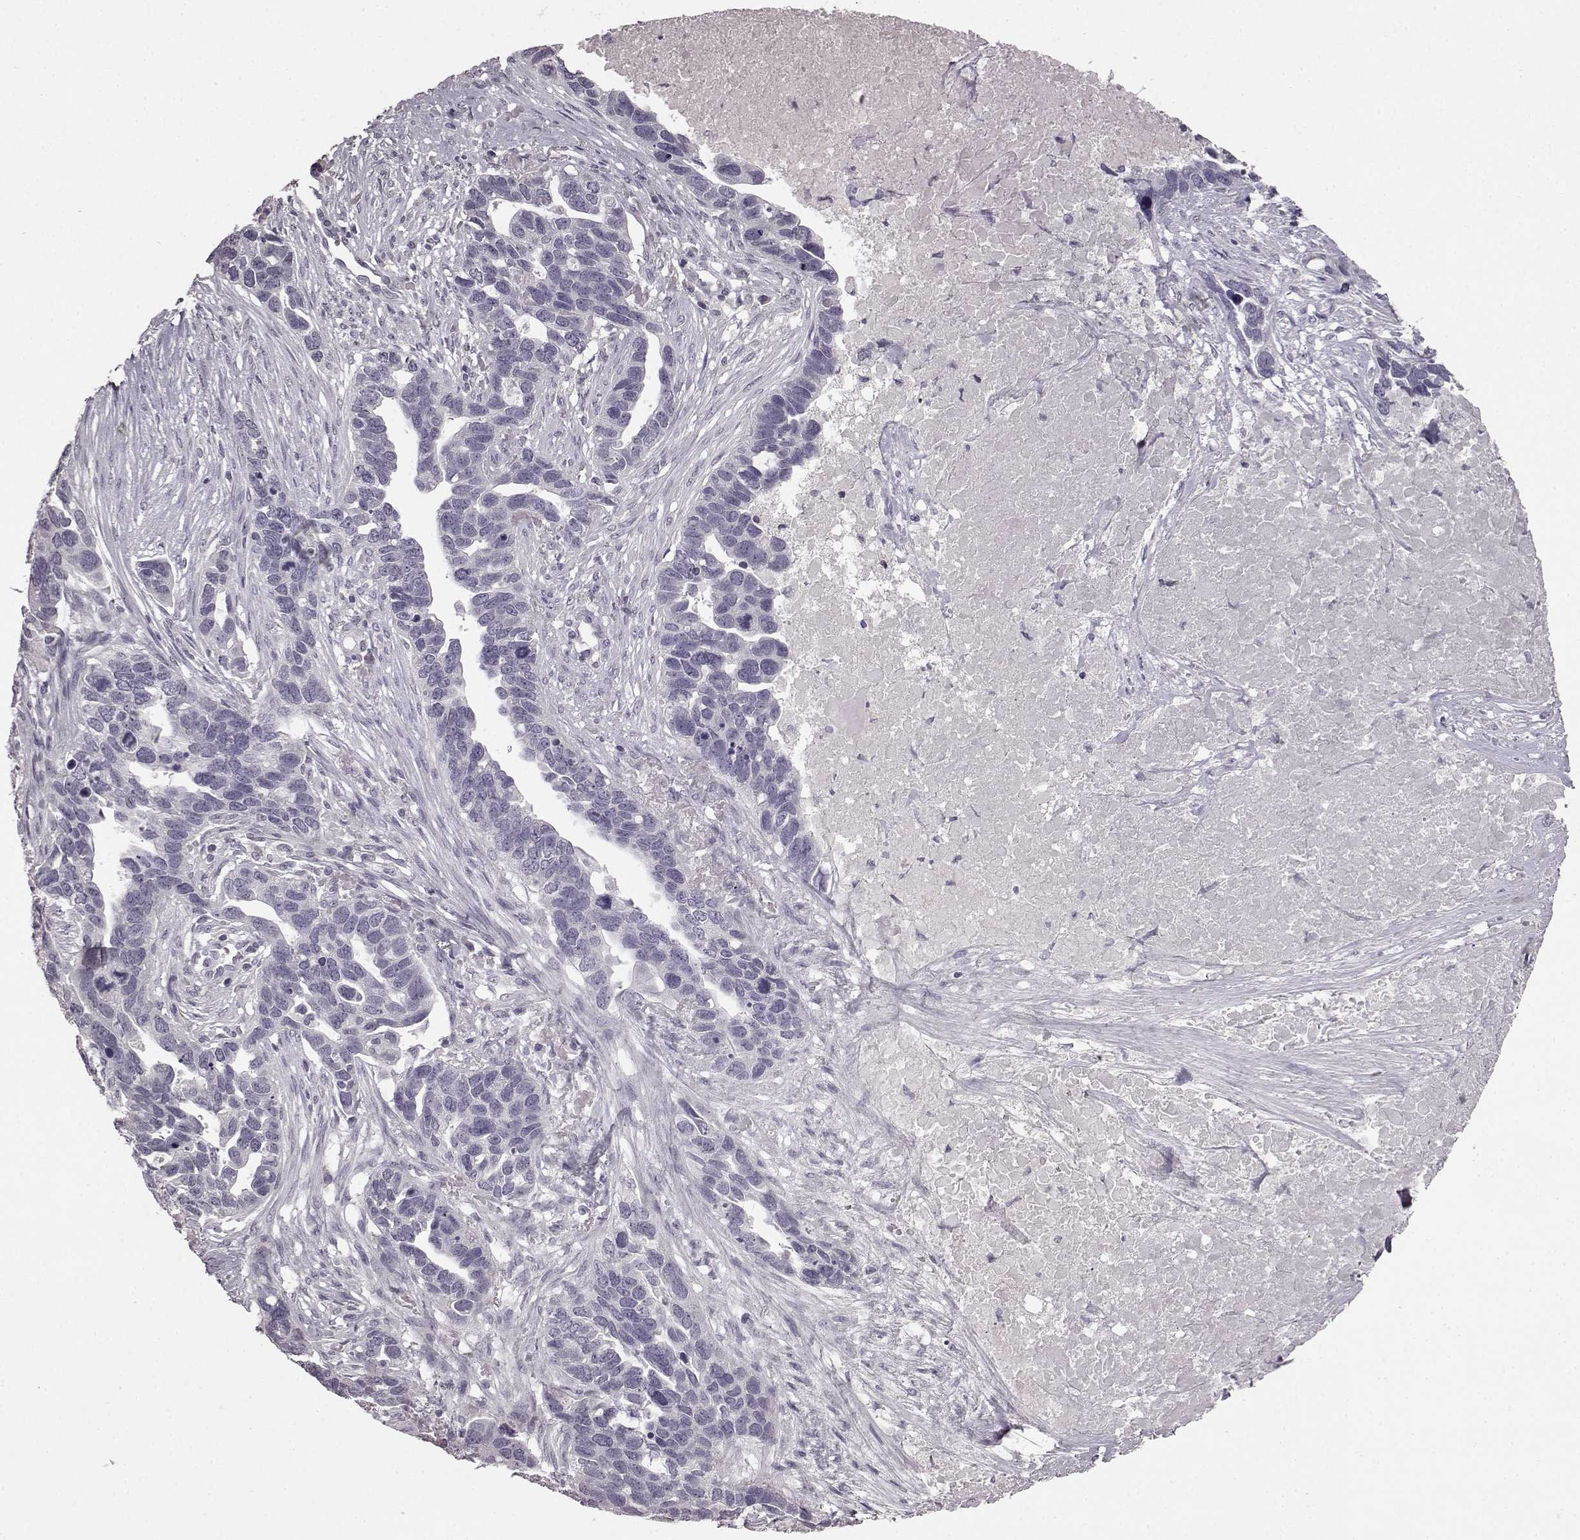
{"staining": {"intensity": "negative", "quantity": "none", "location": "none"}, "tissue": "ovarian cancer", "cell_type": "Tumor cells", "image_type": "cancer", "snomed": [{"axis": "morphology", "description": "Cystadenocarcinoma, serous, NOS"}, {"axis": "topography", "description": "Ovary"}], "caption": "Immunohistochemistry (IHC) of ovarian cancer exhibits no positivity in tumor cells.", "gene": "LHB", "patient": {"sex": "female", "age": 54}}